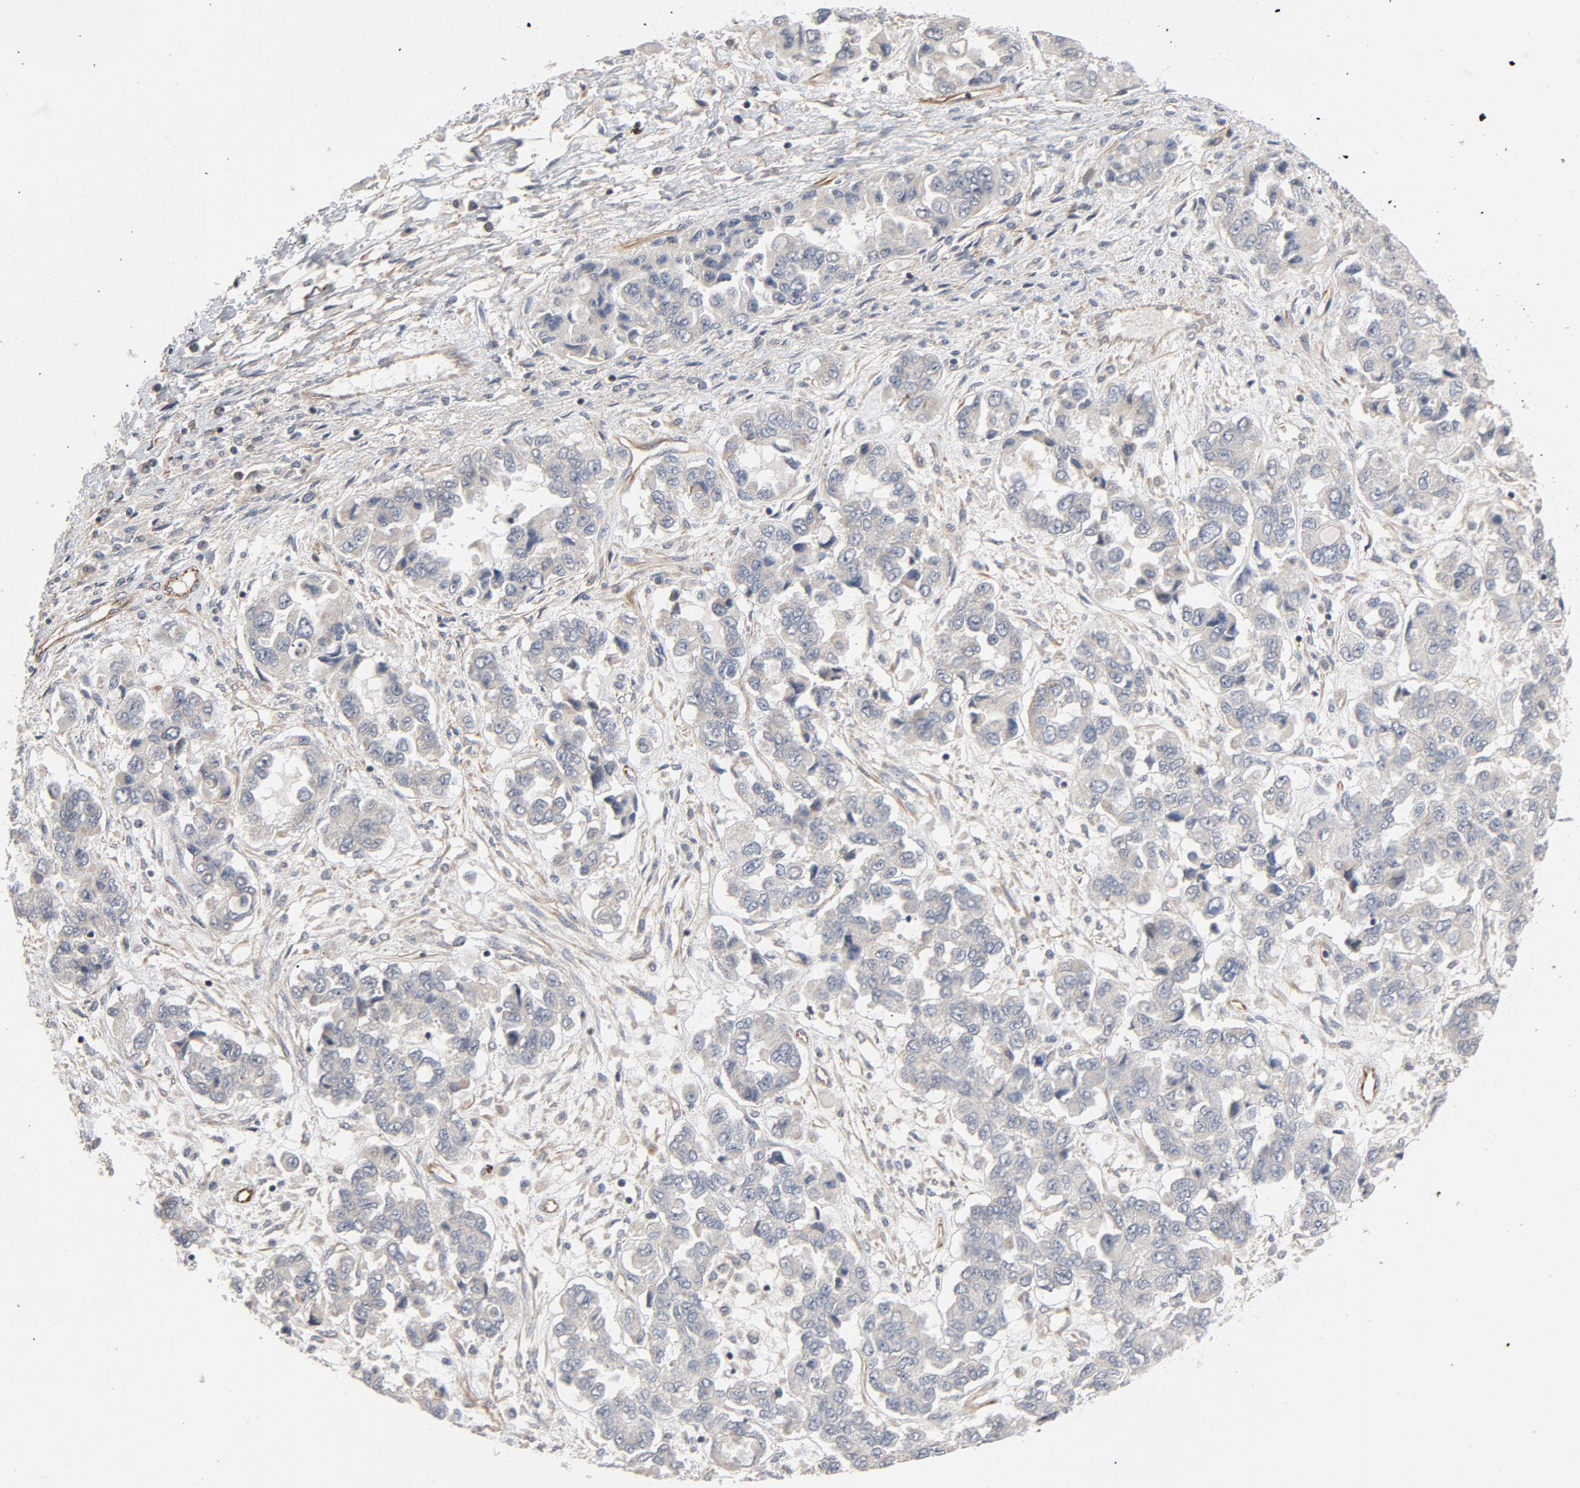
{"staining": {"intensity": "weak", "quantity": "25%-75%", "location": "cytoplasmic/membranous"}, "tissue": "ovarian cancer", "cell_type": "Tumor cells", "image_type": "cancer", "snomed": [{"axis": "morphology", "description": "Cystadenocarcinoma, serous, NOS"}, {"axis": "topography", "description": "Ovary"}], "caption": "Weak cytoplasmic/membranous positivity is identified in about 25%-75% of tumor cells in ovarian cancer.", "gene": "TRIOBP", "patient": {"sex": "female", "age": 84}}